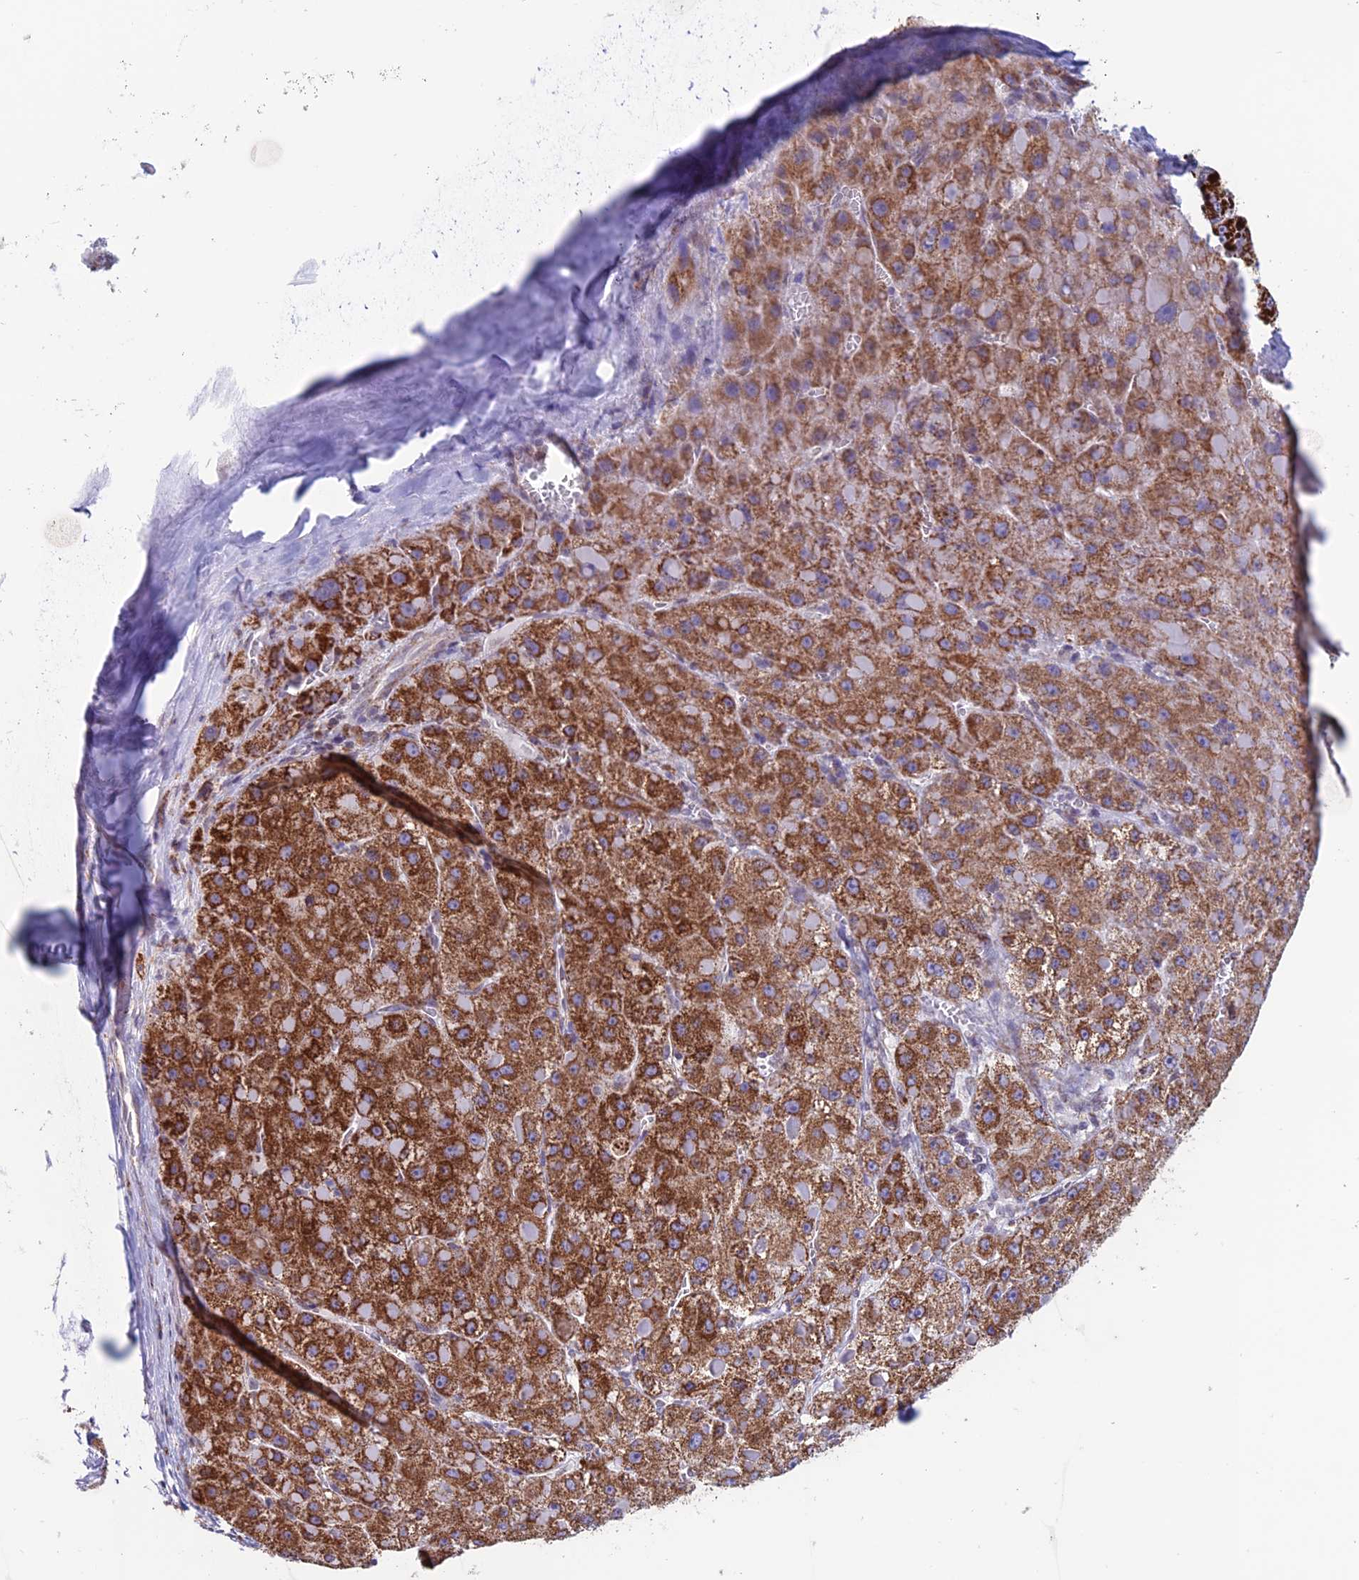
{"staining": {"intensity": "strong", "quantity": ">75%", "location": "cytoplasmic/membranous"}, "tissue": "liver cancer", "cell_type": "Tumor cells", "image_type": "cancer", "snomed": [{"axis": "morphology", "description": "Carcinoma, Hepatocellular, NOS"}, {"axis": "topography", "description": "Liver"}], "caption": "The photomicrograph reveals immunohistochemical staining of liver cancer (hepatocellular carcinoma). There is strong cytoplasmic/membranous positivity is present in approximately >75% of tumor cells.", "gene": "ZNG1B", "patient": {"sex": "female", "age": 73}}